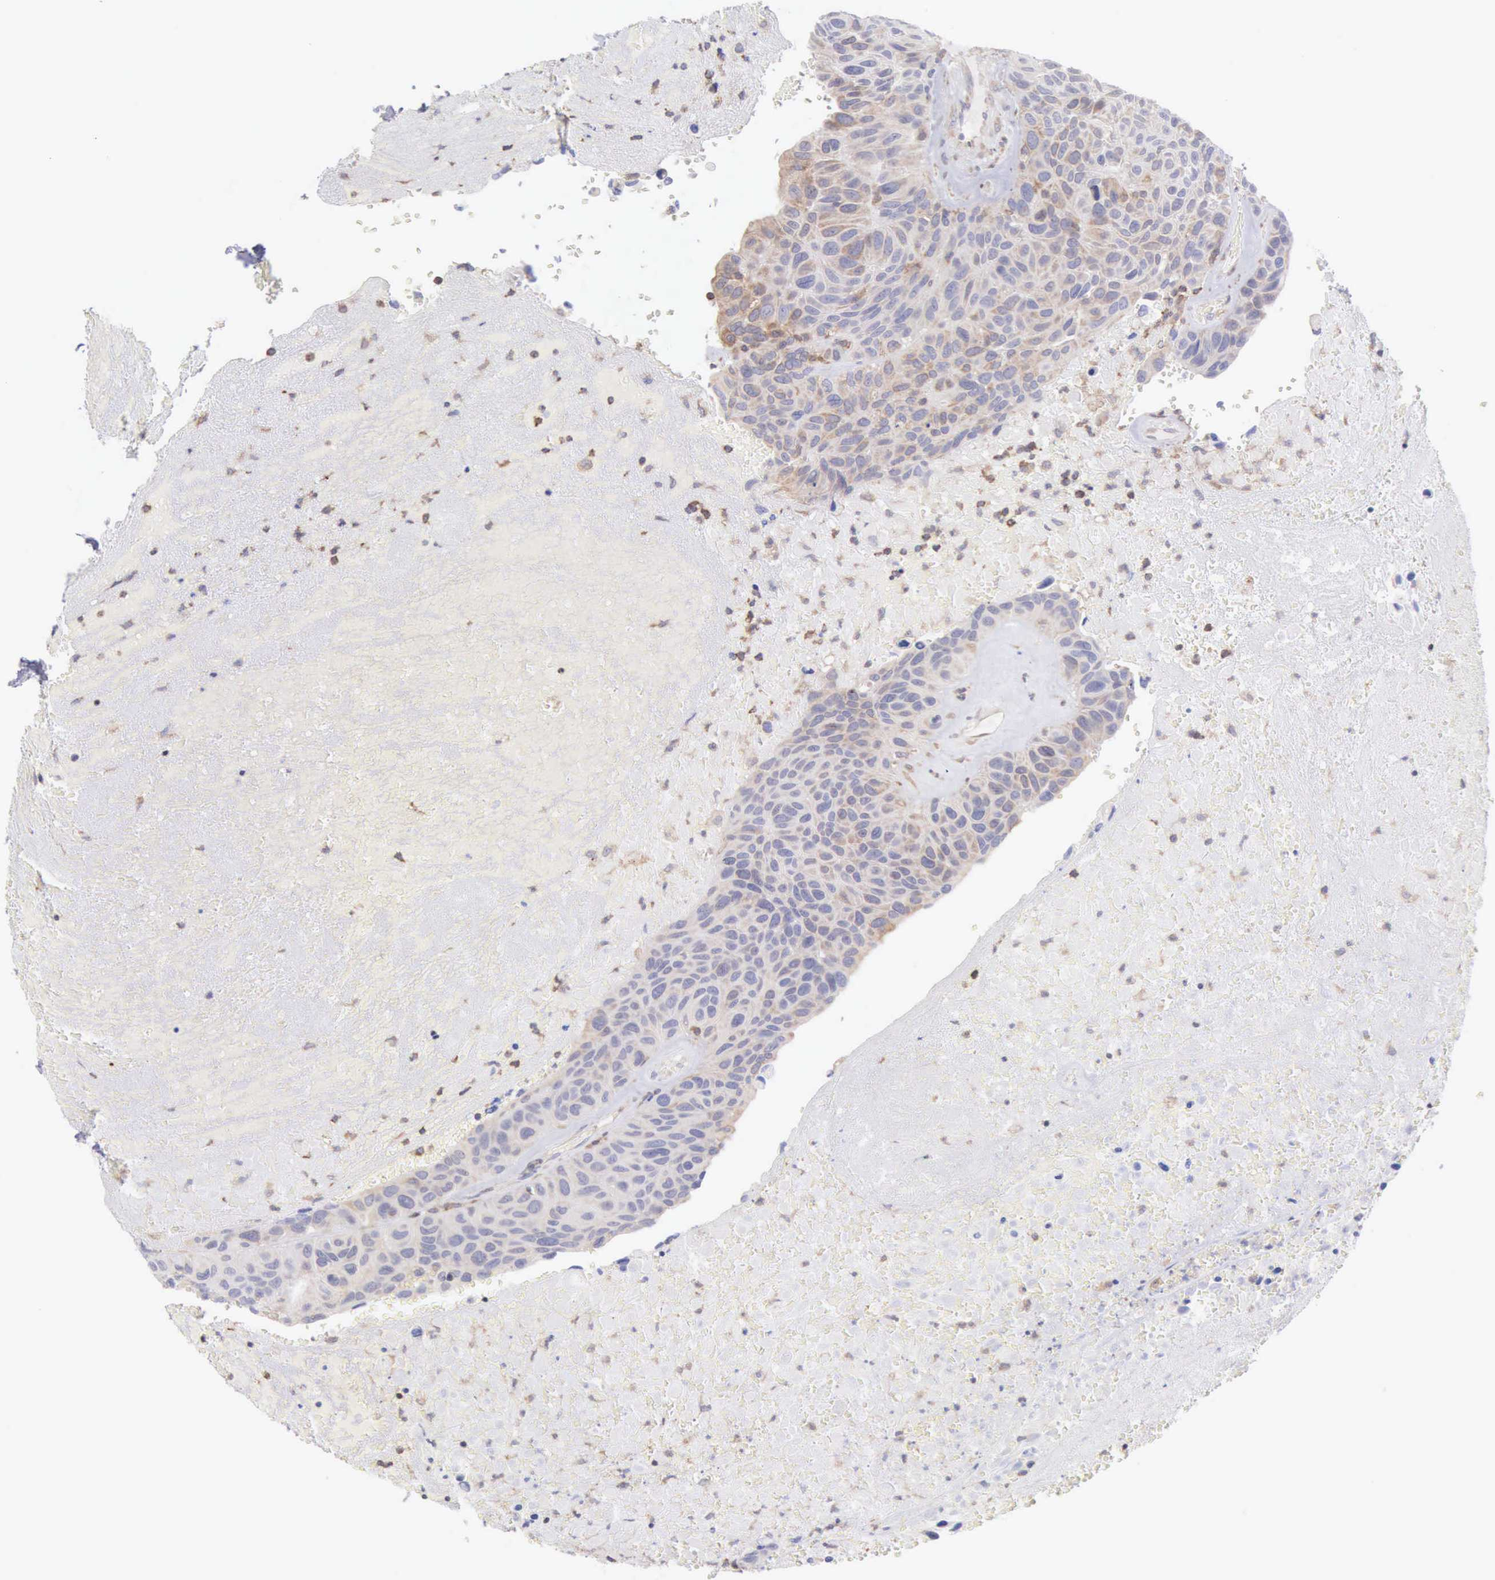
{"staining": {"intensity": "weak", "quantity": "<25%", "location": "cytoplasmic/membranous"}, "tissue": "urothelial cancer", "cell_type": "Tumor cells", "image_type": "cancer", "snomed": [{"axis": "morphology", "description": "Urothelial carcinoma, High grade"}, {"axis": "topography", "description": "Urinary bladder"}], "caption": "Tumor cells show no significant expression in high-grade urothelial carcinoma.", "gene": "SASH3", "patient": {"sex": "male", "age": 66}}